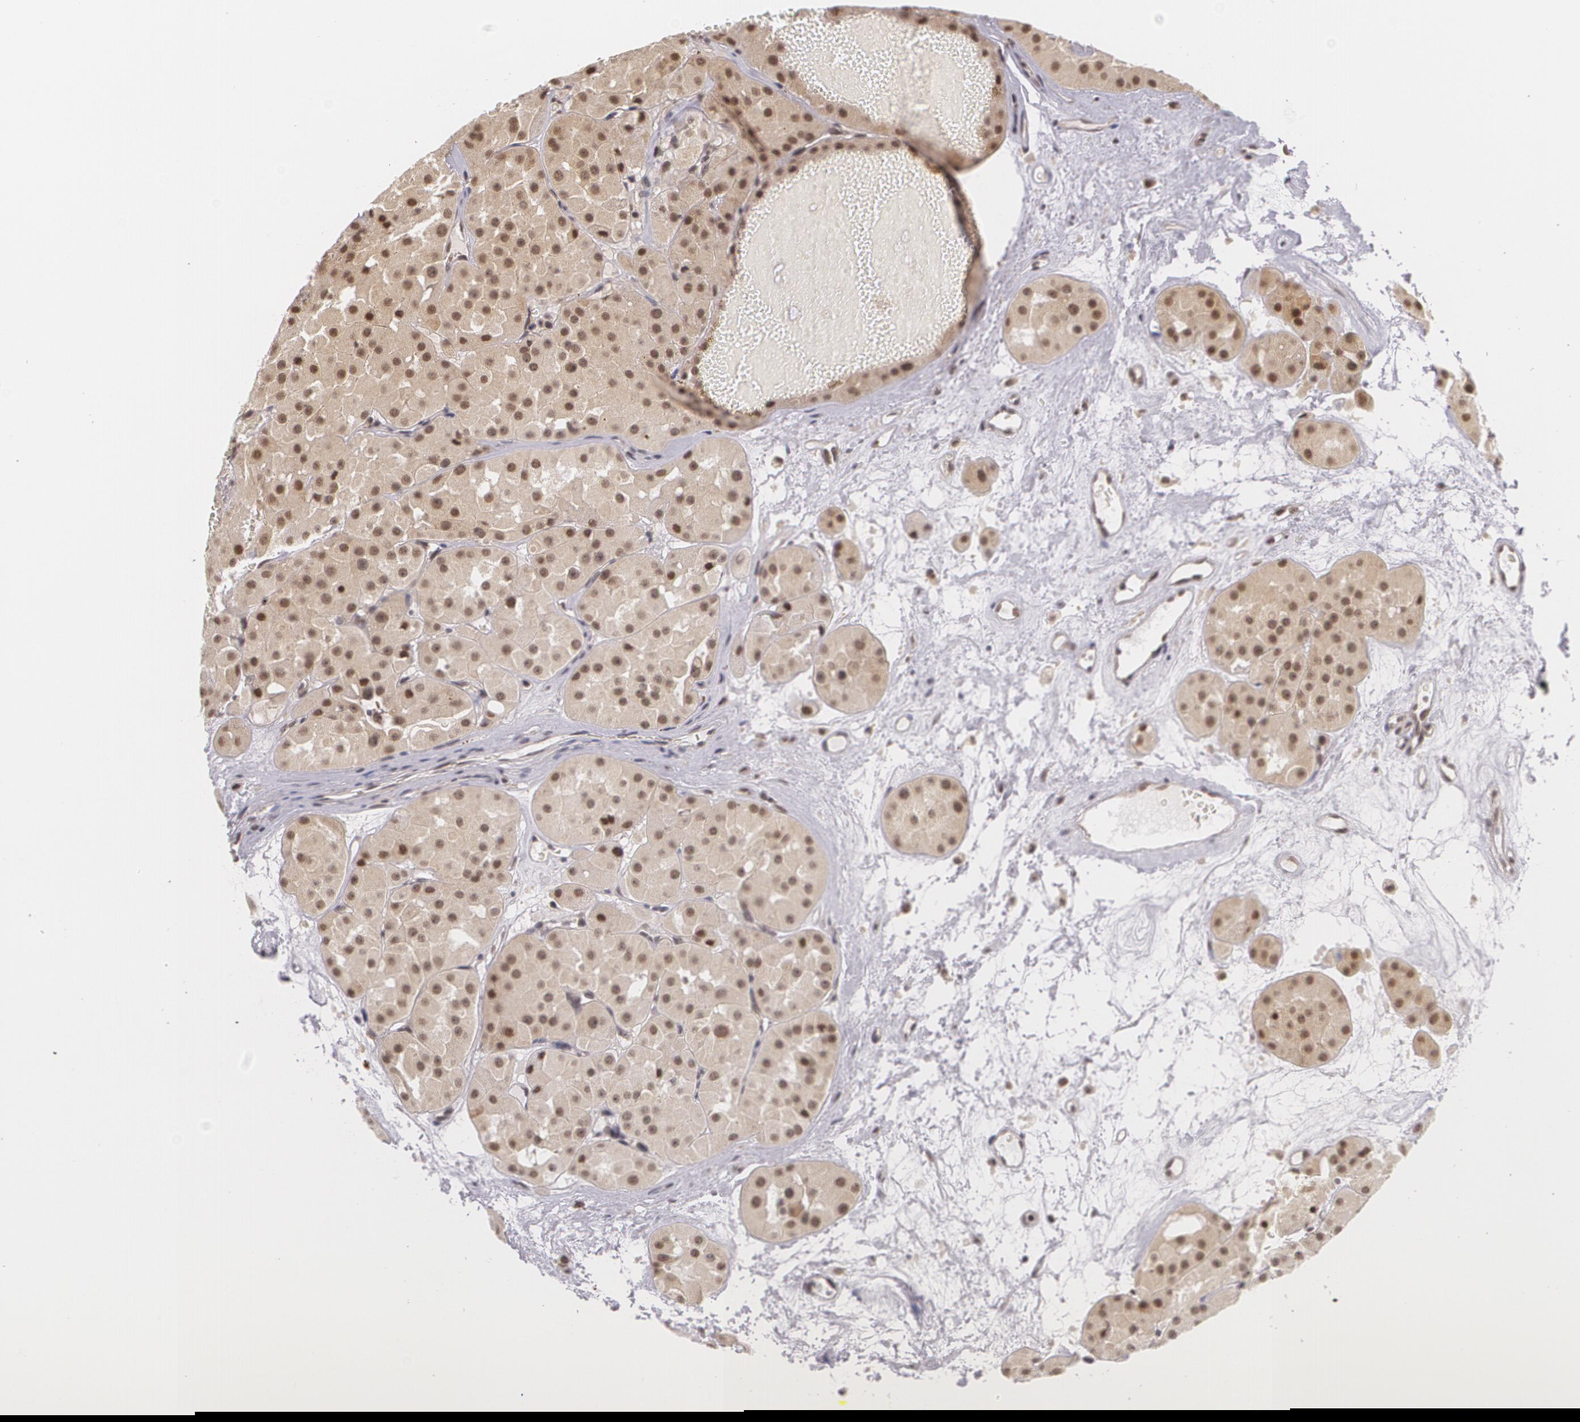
{"staining": {"intensity": "moderate", "quantity": ">75%", "location": "cytoplasmic/membranous,nuclear"}, "tissue": "renal cancer", "cell_type": "Tumor cells", "image_type": "cancer", "snomed": [{"axis": "morphology", "description": "Adenocarcinoma, uncertain malignant potential"}, {"axis": "topography", "description": "Kidney"}], "caption": "Protein expression by immunohistochemistry (IHC) reveals moderate cytoplasmic/membranous and nuclear staining in about >75% of tumor cells in renal cancer.", "gene": "ALX1", "patient": {"sex": "male", "age": 63}}